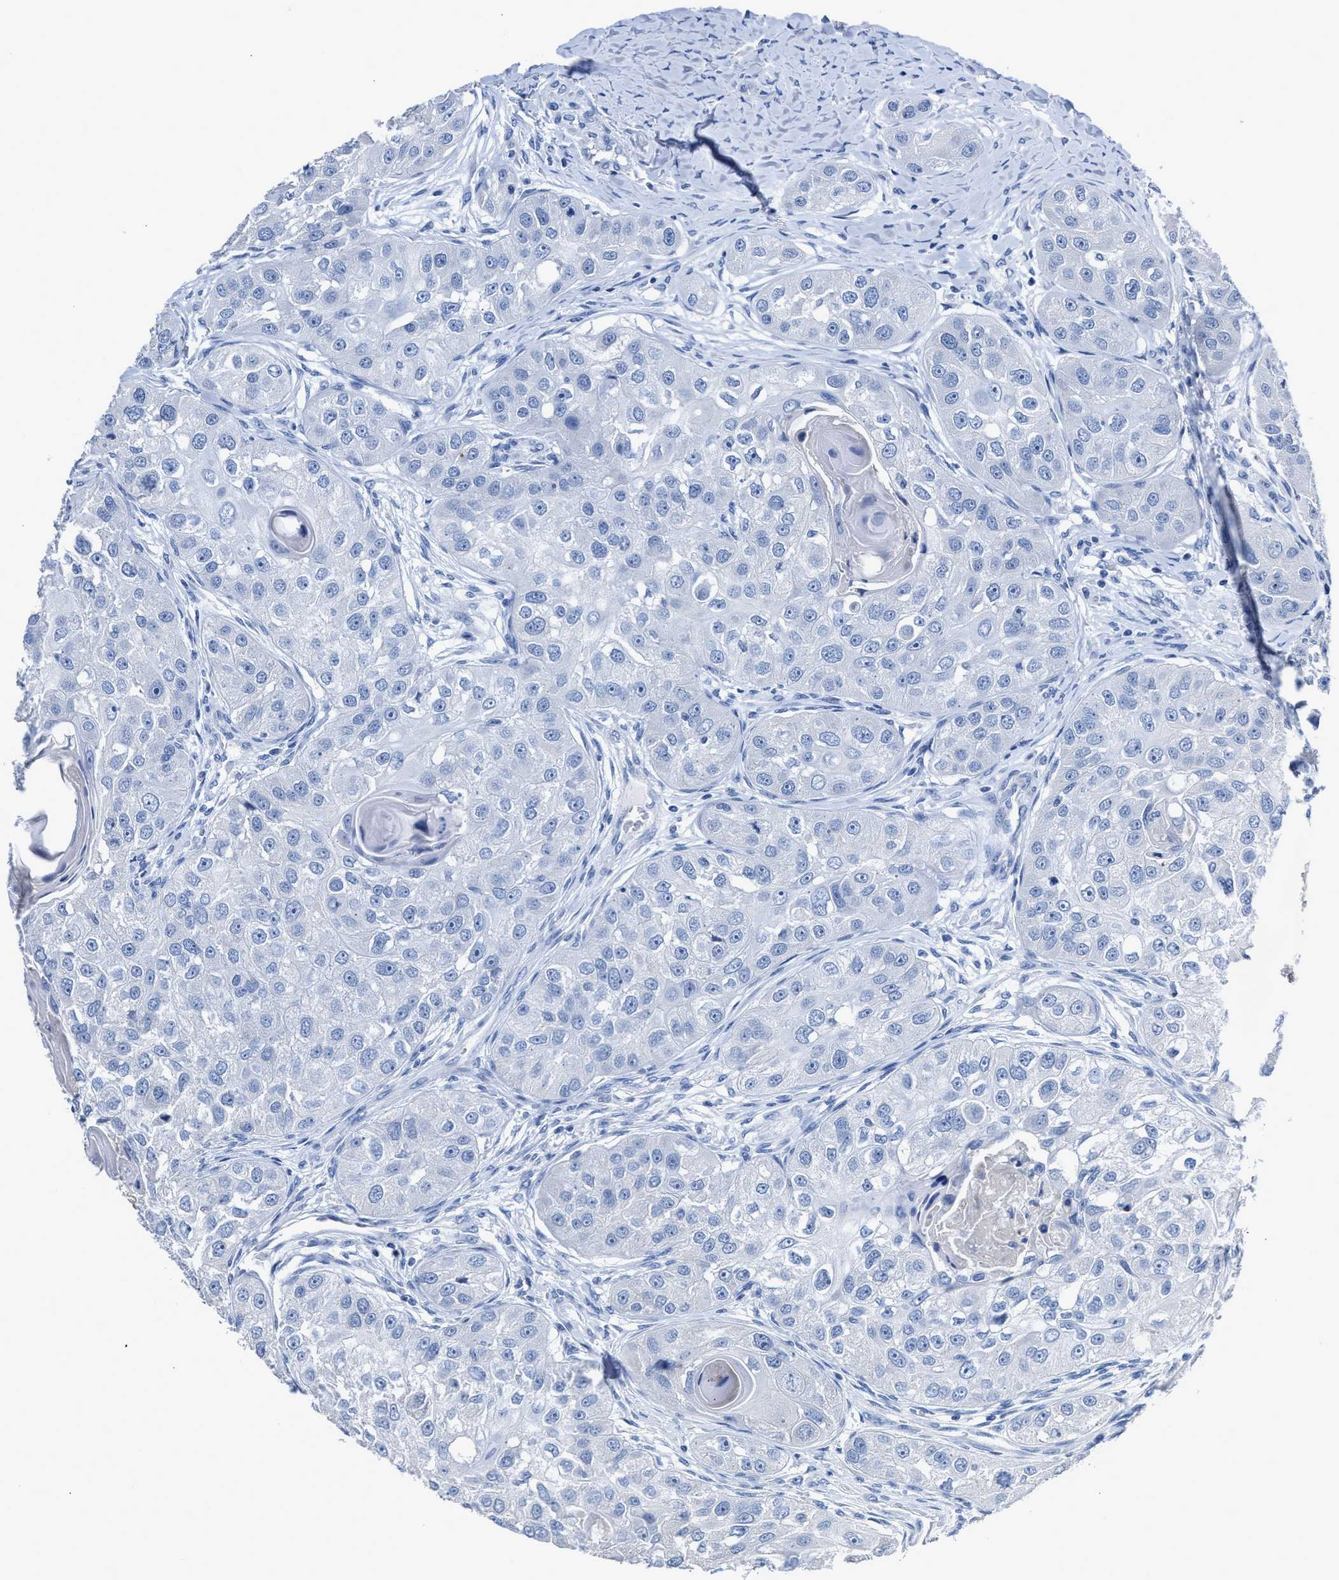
{"staining": {"intensity": "negative", "quantity": "none", "location": "none"}, "tissue": "head and neck cancer", "cell_type": "Tumor cells", "image_type": "cancer", "snomed": [{"axis": "morphology", "description": "Normal tissue, NOS"}, {"axis": "morphology", "description": "Squamous cell carcinoma, NOS"}, {"axis": "topography", "description": "Skeletal muscle"}, {"axis": "topography", "description": "Head-Neck"}], "caption": "High power microscopy photomicrograph of an IHC histopathology image of squamous cell carcinoma (head and neck), revealing no significant staining in tumor cells.", "gene": "CEACAM5", "patient": {"sex": "male", "age": 51}}